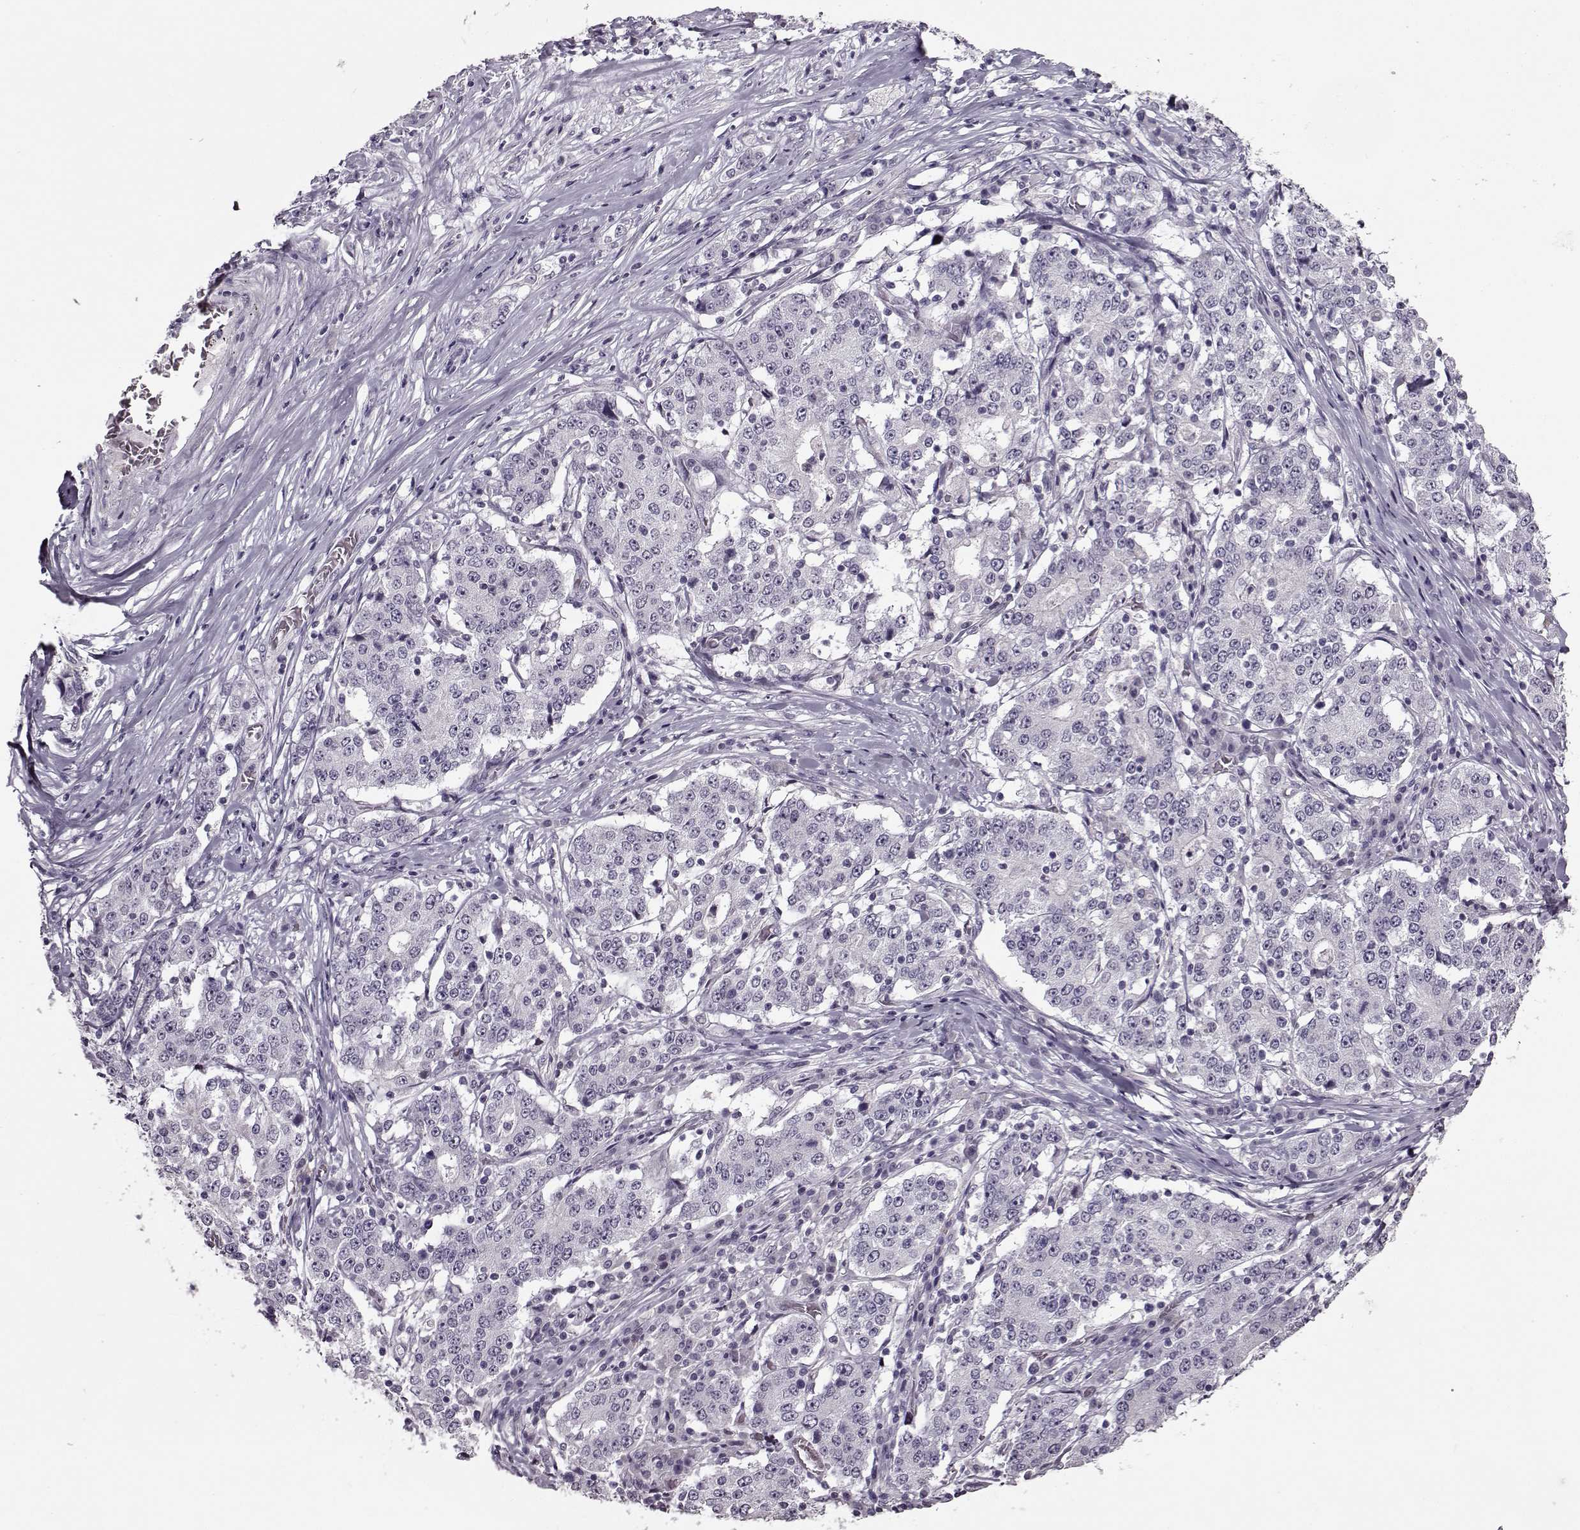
{"staining": {"intensity": "negative", "quantity": "none", "location": "none"}, "tissue": "stomach cancer", "cell_type": "Tumor cells", "image_type": "cancer", "snomed": [{"axis": "morphology", "description": "Adenocarcinoma, NOS"}, {"axis": "topography", "description": "Stomach"}], "caption": "The image reveals no staining of tumor cells in adenocarcinoma (stomach). The staining was performed using DAB (3,3'-diaminobenzidine) to visualize the protein expression in brown, while the nuclei were stained in blue with hematoxylin (Magnification: 20x).", "gene": "FSHB", "patient": {"sex": "male", "age": 59}}